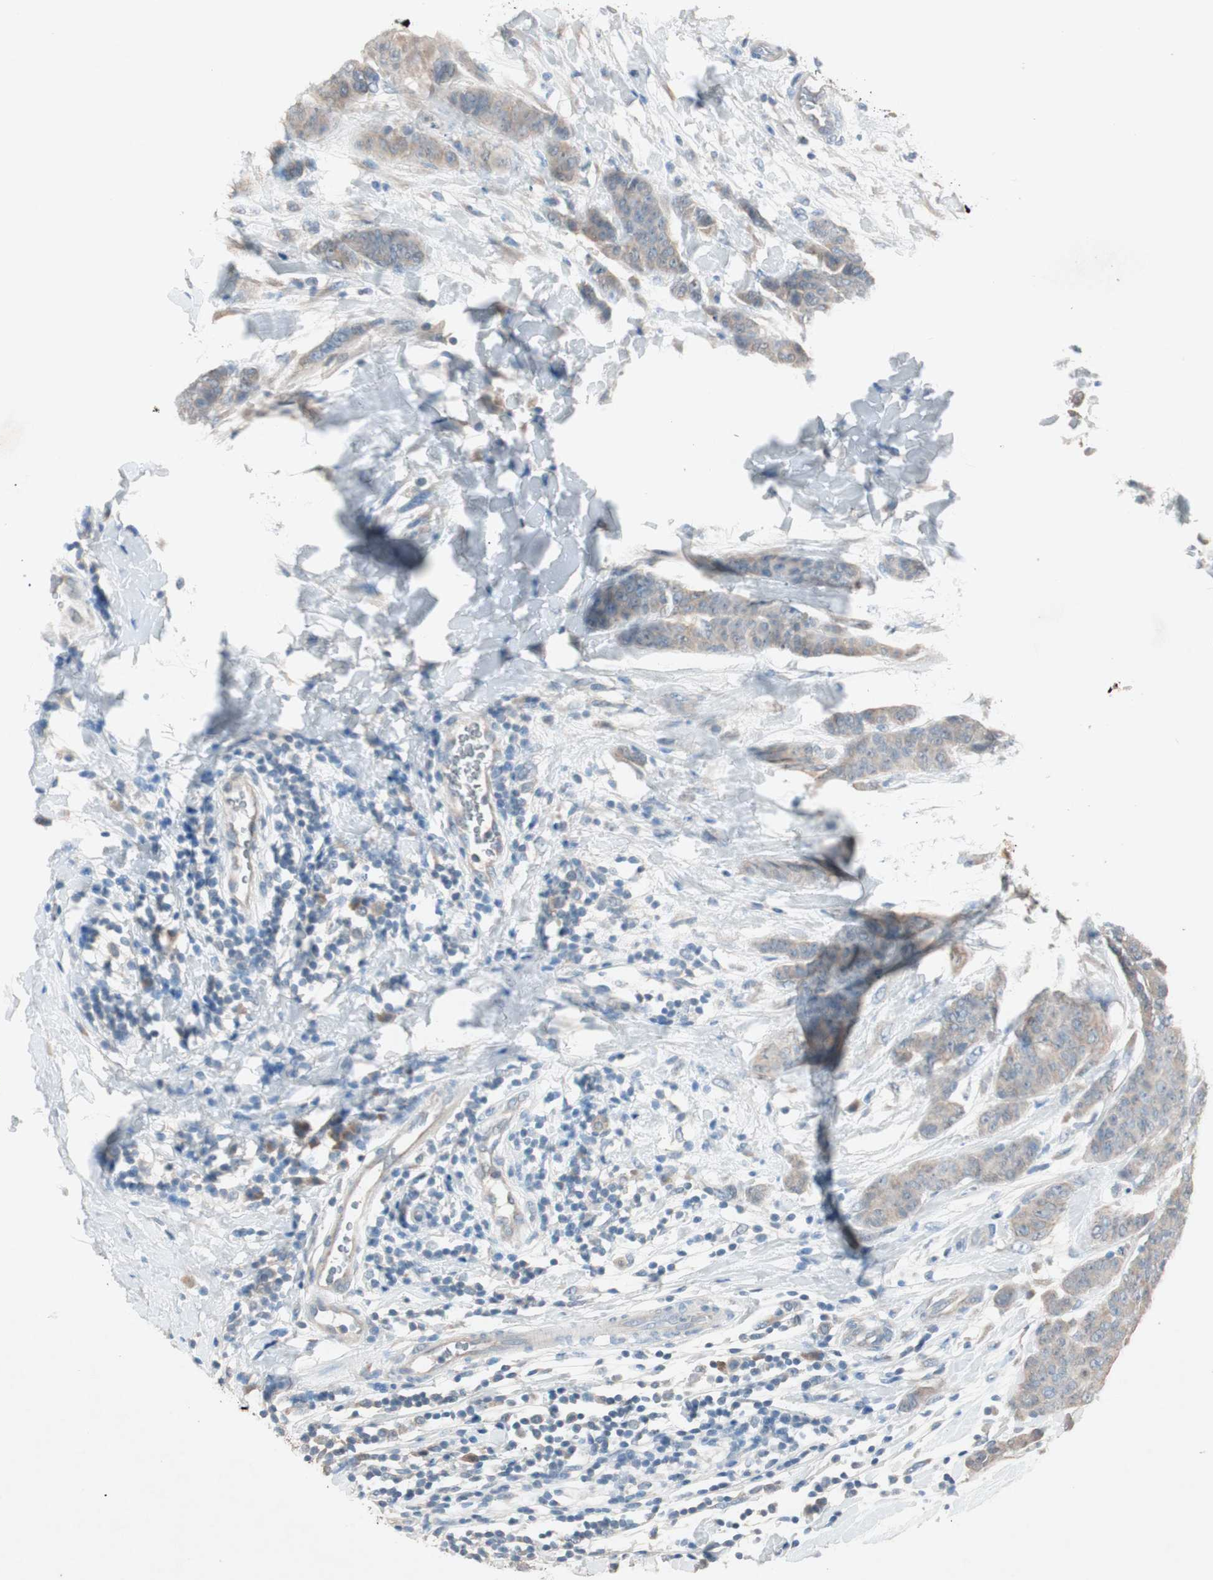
{"staining": {"intensity": "weak", "quantity": ">75%", "location": "cytoplasmic/membranous"}, "tissue": "breast cancer", "cell_type": "Tumor cells", "image_type": "cancer", "snomed": [{"axis": "morphology", "description": "Duct carcinoma"}, {"axis": "topography", "description": "Breast"}], "caption": "Immunohistochemistry (IHC) image of human breast cancer stained for a protein (brown), which demonstrates low levels of weak cytoplasmic/membranous expression in approximately >75% of tumor cells.", "gene": "KHK", "patient": {"sex": "female", "age": 40}}